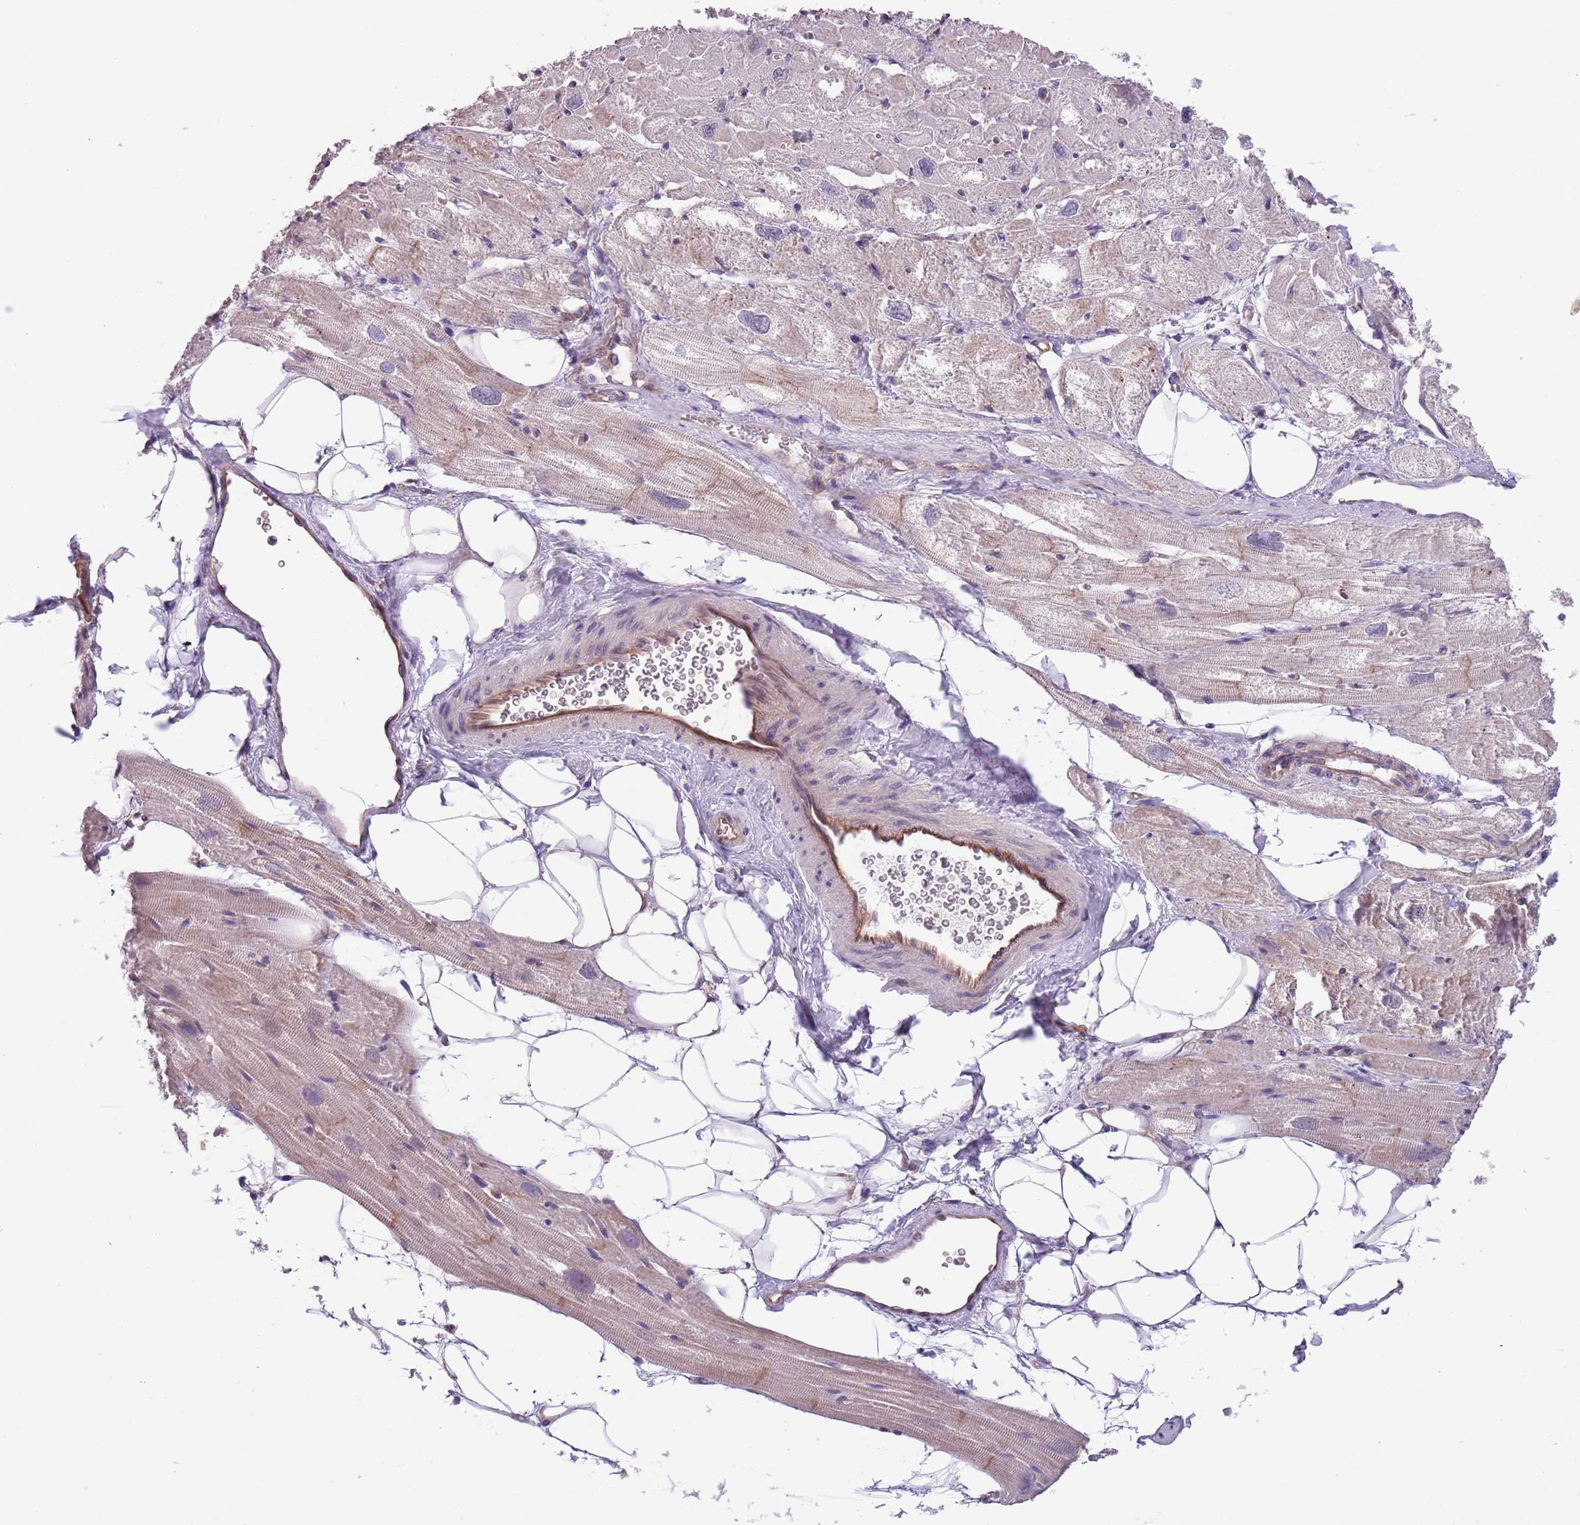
{"staining": {"intensity": "moderate", "quantity": "25%-75%", "location": "cytoplasmic/membranous"}, "tissue": "heart muscle", "cell_type": "Cardiomyocytes", "image_type": "normal", "snomed": [{"axis": "morphology", "description": "Normal tissue, NOS"}, {"axis": "topography", "description": "Heart"}], "caption": "The photomicrograph displays immunohistochemical staining of benign heart muscle. There is moderate cytoplasmic/membranous expression is identified in approximately 25%-75% of cardiomyocytes. (DAB (3,3'-diaminobenzidine) IHC with brightfield microscopy, high magnification).", "gene": "CREBZF", "patient": {"sex": "male", "age": 50}}